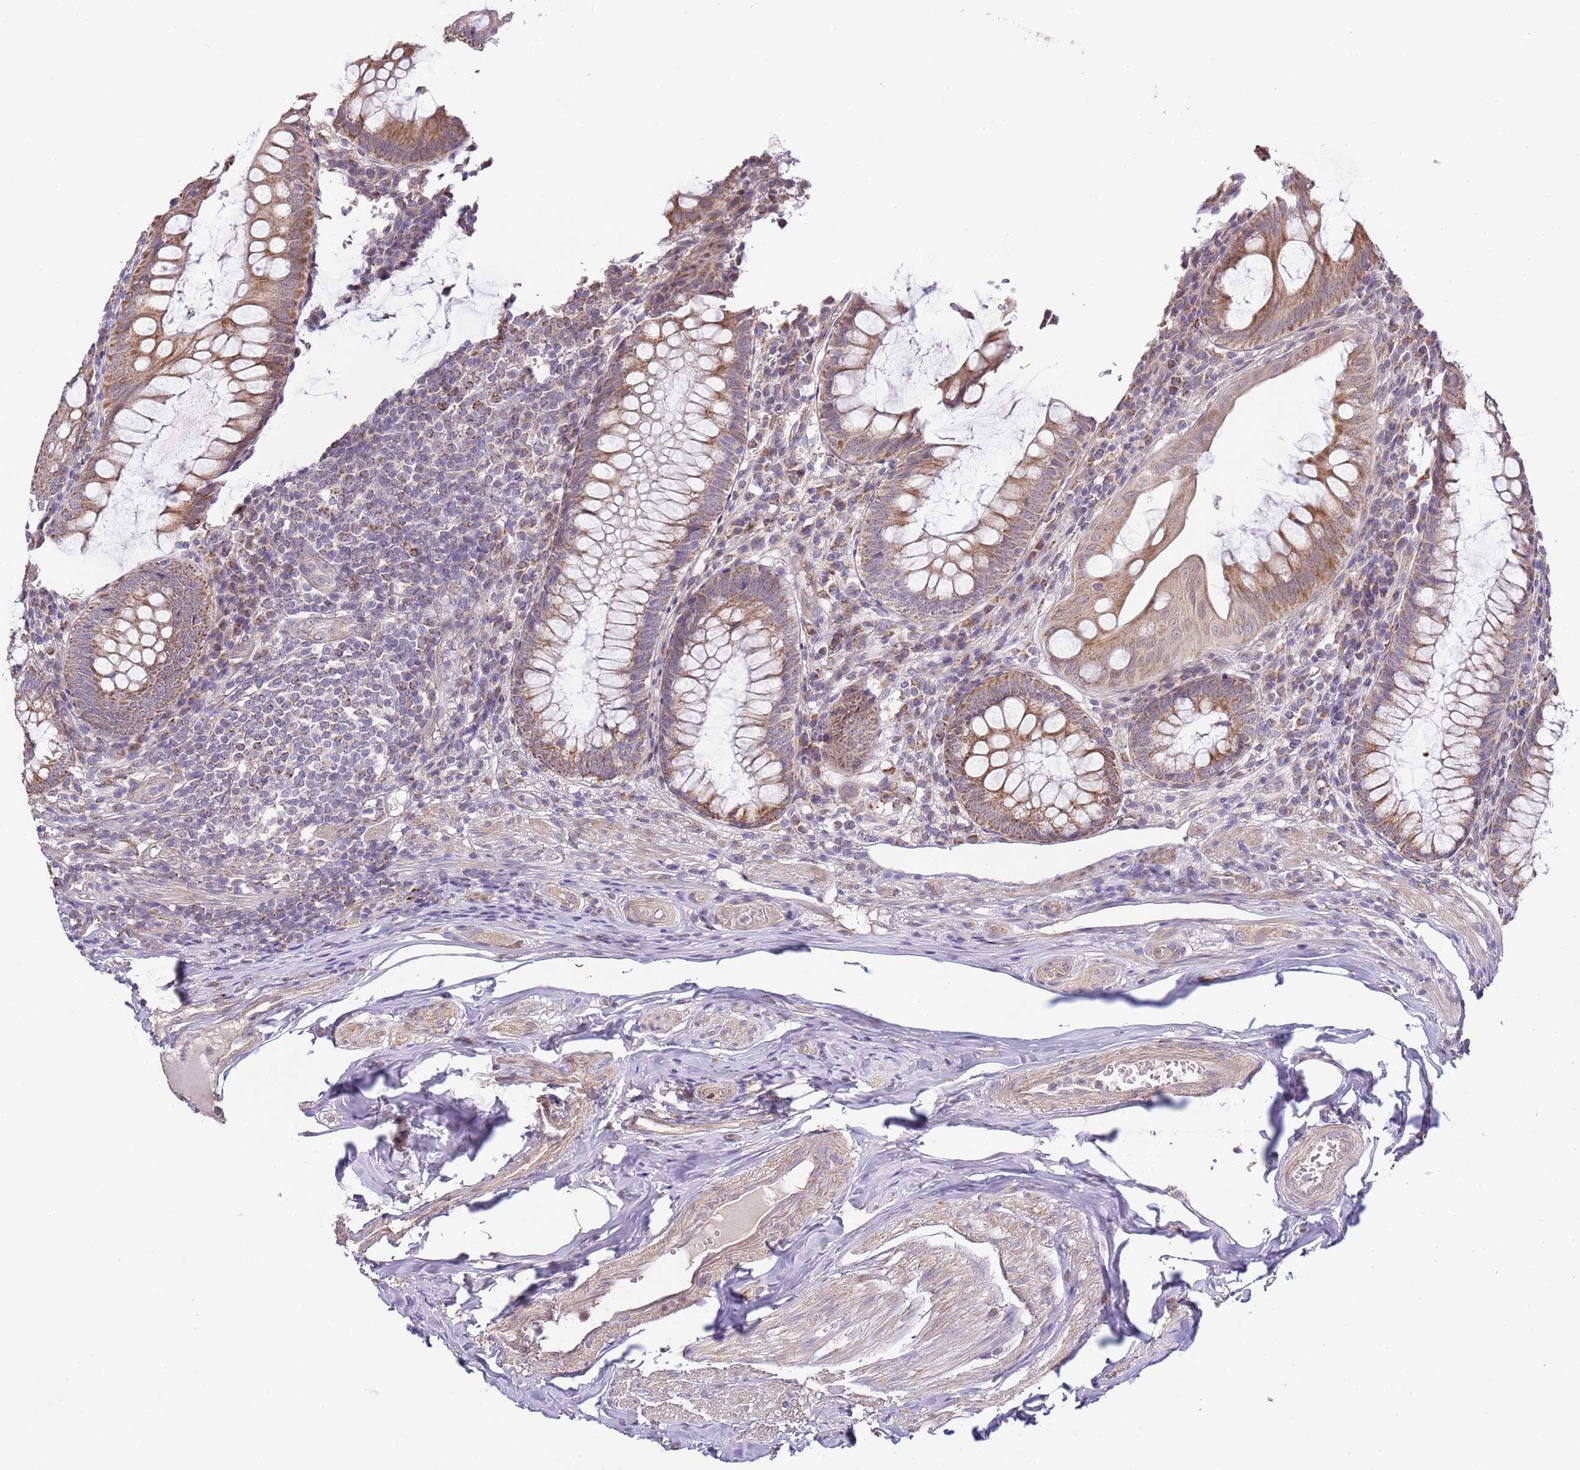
{"staining": {"intensity": "moderate", "quantity": ">75%", "location": "cytoplasmic/membranous"}, "tissue": "appendix", "cell_type": "Glandular cells", "image_type": "normal", "snomed": [{"axis": "morphology", "description": "Normal tissue, NOS"}, {"axis": "topography", "description": "Appendix"}], "caption": "The image shows immunohistochemical staining of unremarkable appendix. There is moderate cytoplasmic/membranous expression is identified in approximately >75% of glandular cells.", "gene": "IVD", "patient": {"sex": "male", "age": 83}}